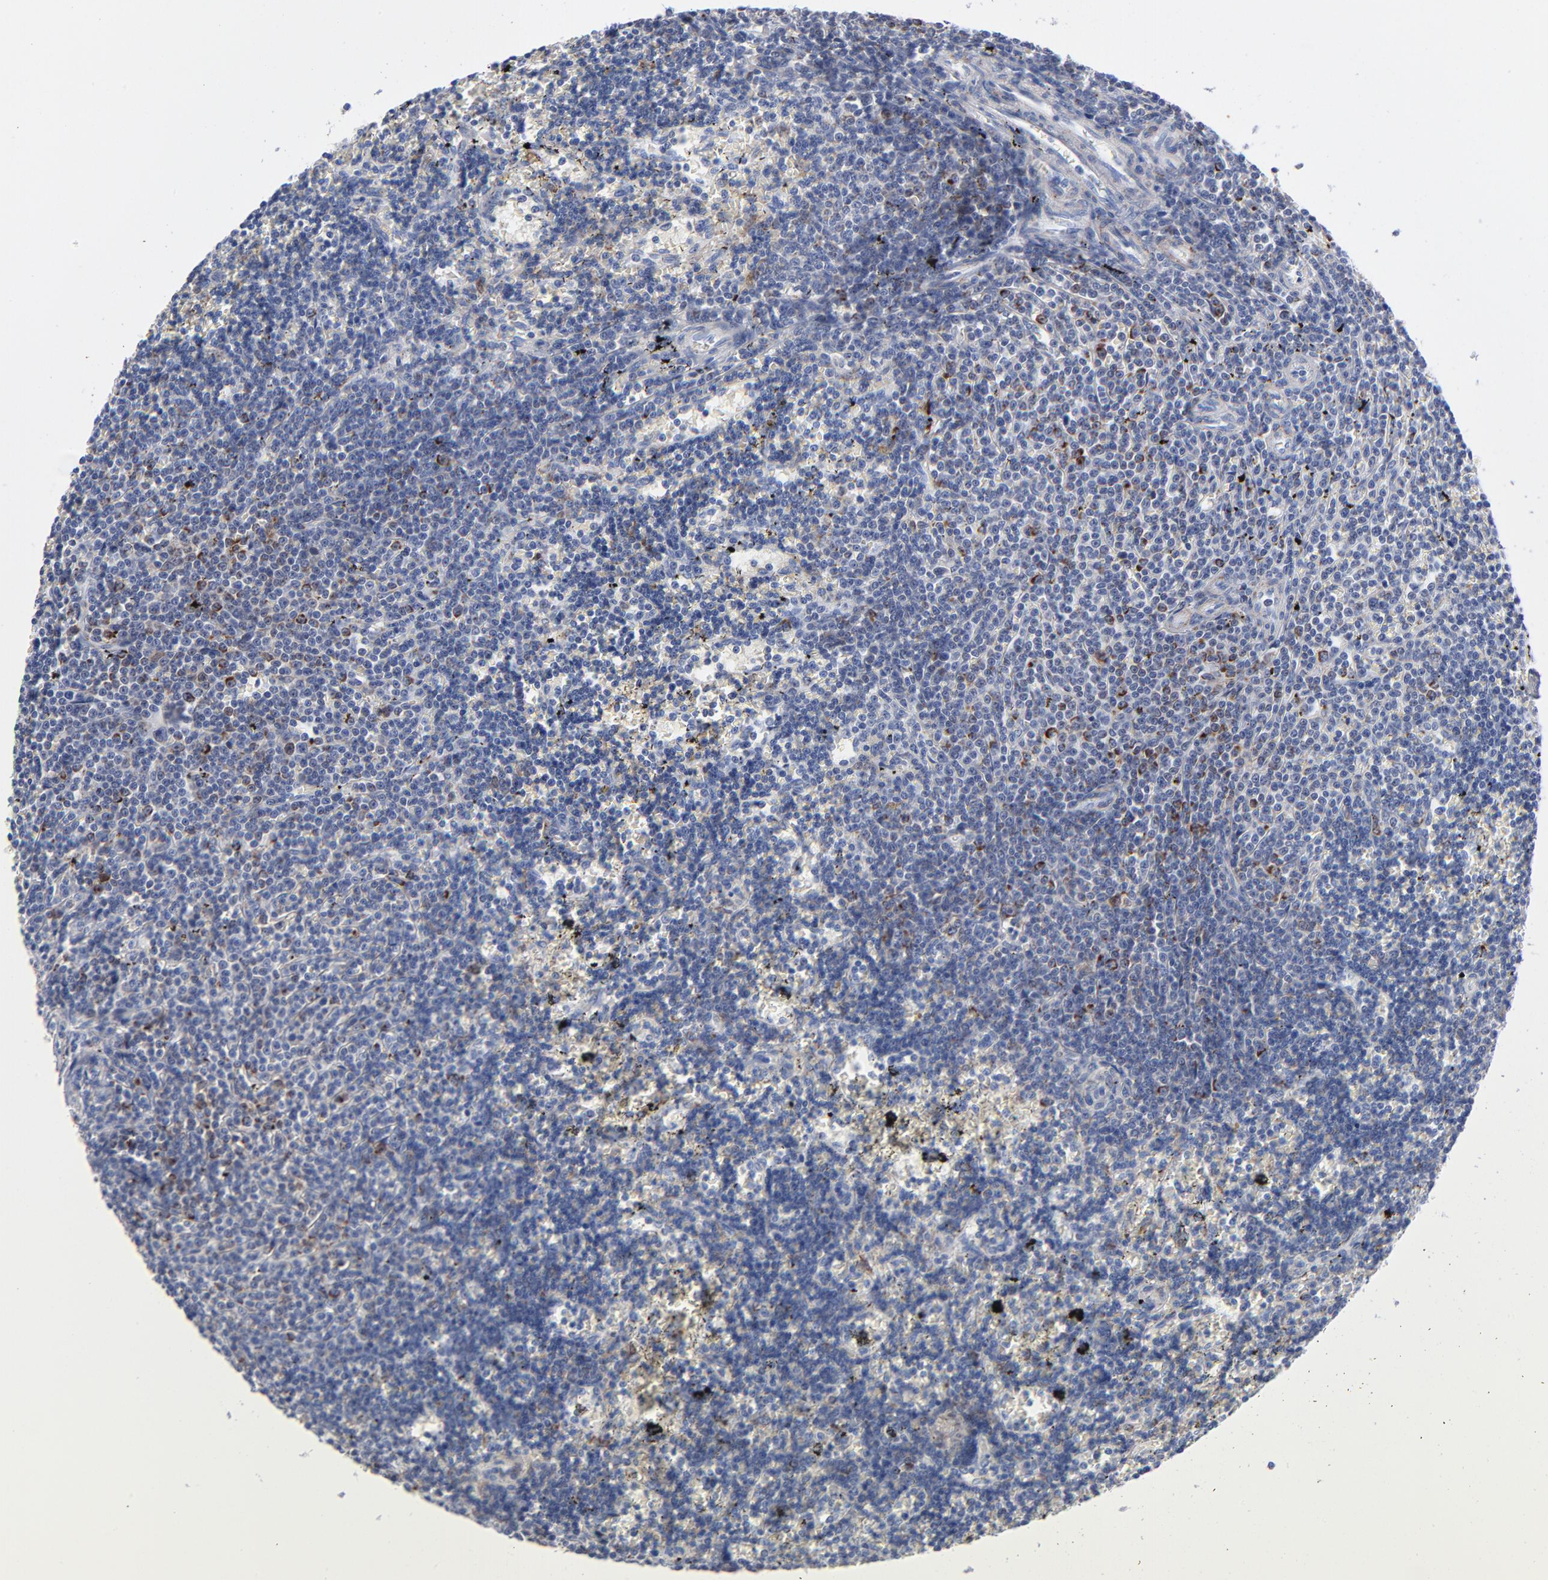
{"staining": {"intensity": "moderate", "quantity": "<25%", "location": "cytoplasmic/membranous"}, "tissue": "lymphoma", "cell_type": "Tumor cells", "image_type": "cancer", "snomed": [{"axis": "morphology", "description": "Malignant lymphoma, non-Hodgkin's type, Low grade"}, {"axis": "topography", "description": "Spleen"}], "caption": "The image reveals staining of low-grade malignant lymphoma, non-Hodgkin's type, revealing moderate cytoplasmic/membranous protein positivity (brown color) within tumor cells.", "gene": "CHCHD10", "patient": {"sex": "male", "age": 60}}